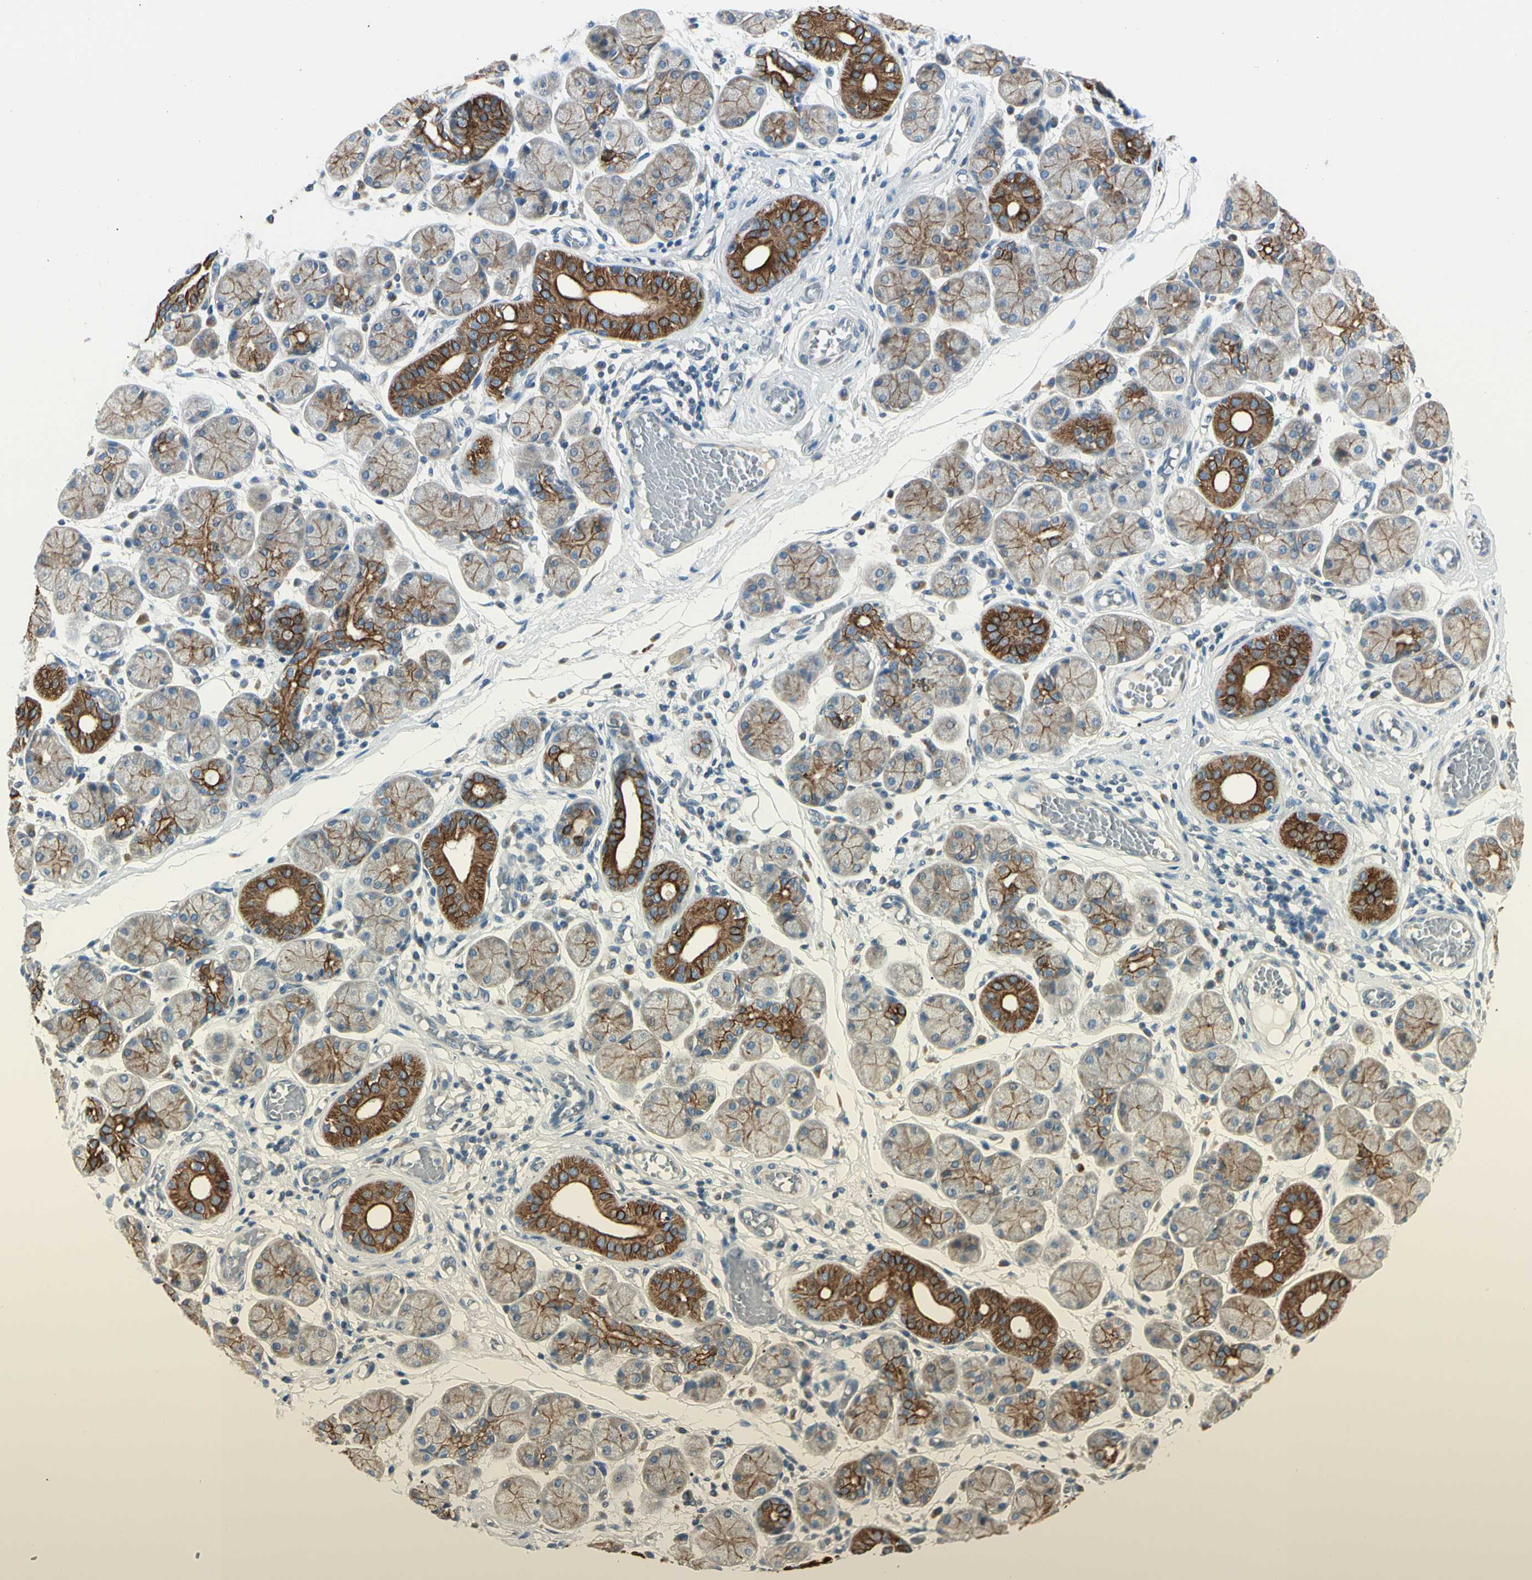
{"staining": {"intensity": "moderate", "quantity": "25%-75%", "location": "cytoplasmic/membranous"}, "tissue": "salivary gland", "cell_type": "Glandular cells", "image_type": "normal", "snomed": [{"axis": "morphology", "description": "Normal tissue, NOS"}, {"axis": "topography", "description": "Salivary gland"}], "caption": "Moderate cytoplasmic/membranous protein positivity is appreciated in about 25%-75% of glandular cells in salivary gland. (DAB IHC with brightfield microscopy, high magnification).", "gene": "DUSP12", "patient": {"sex": "female", "age": 24}}